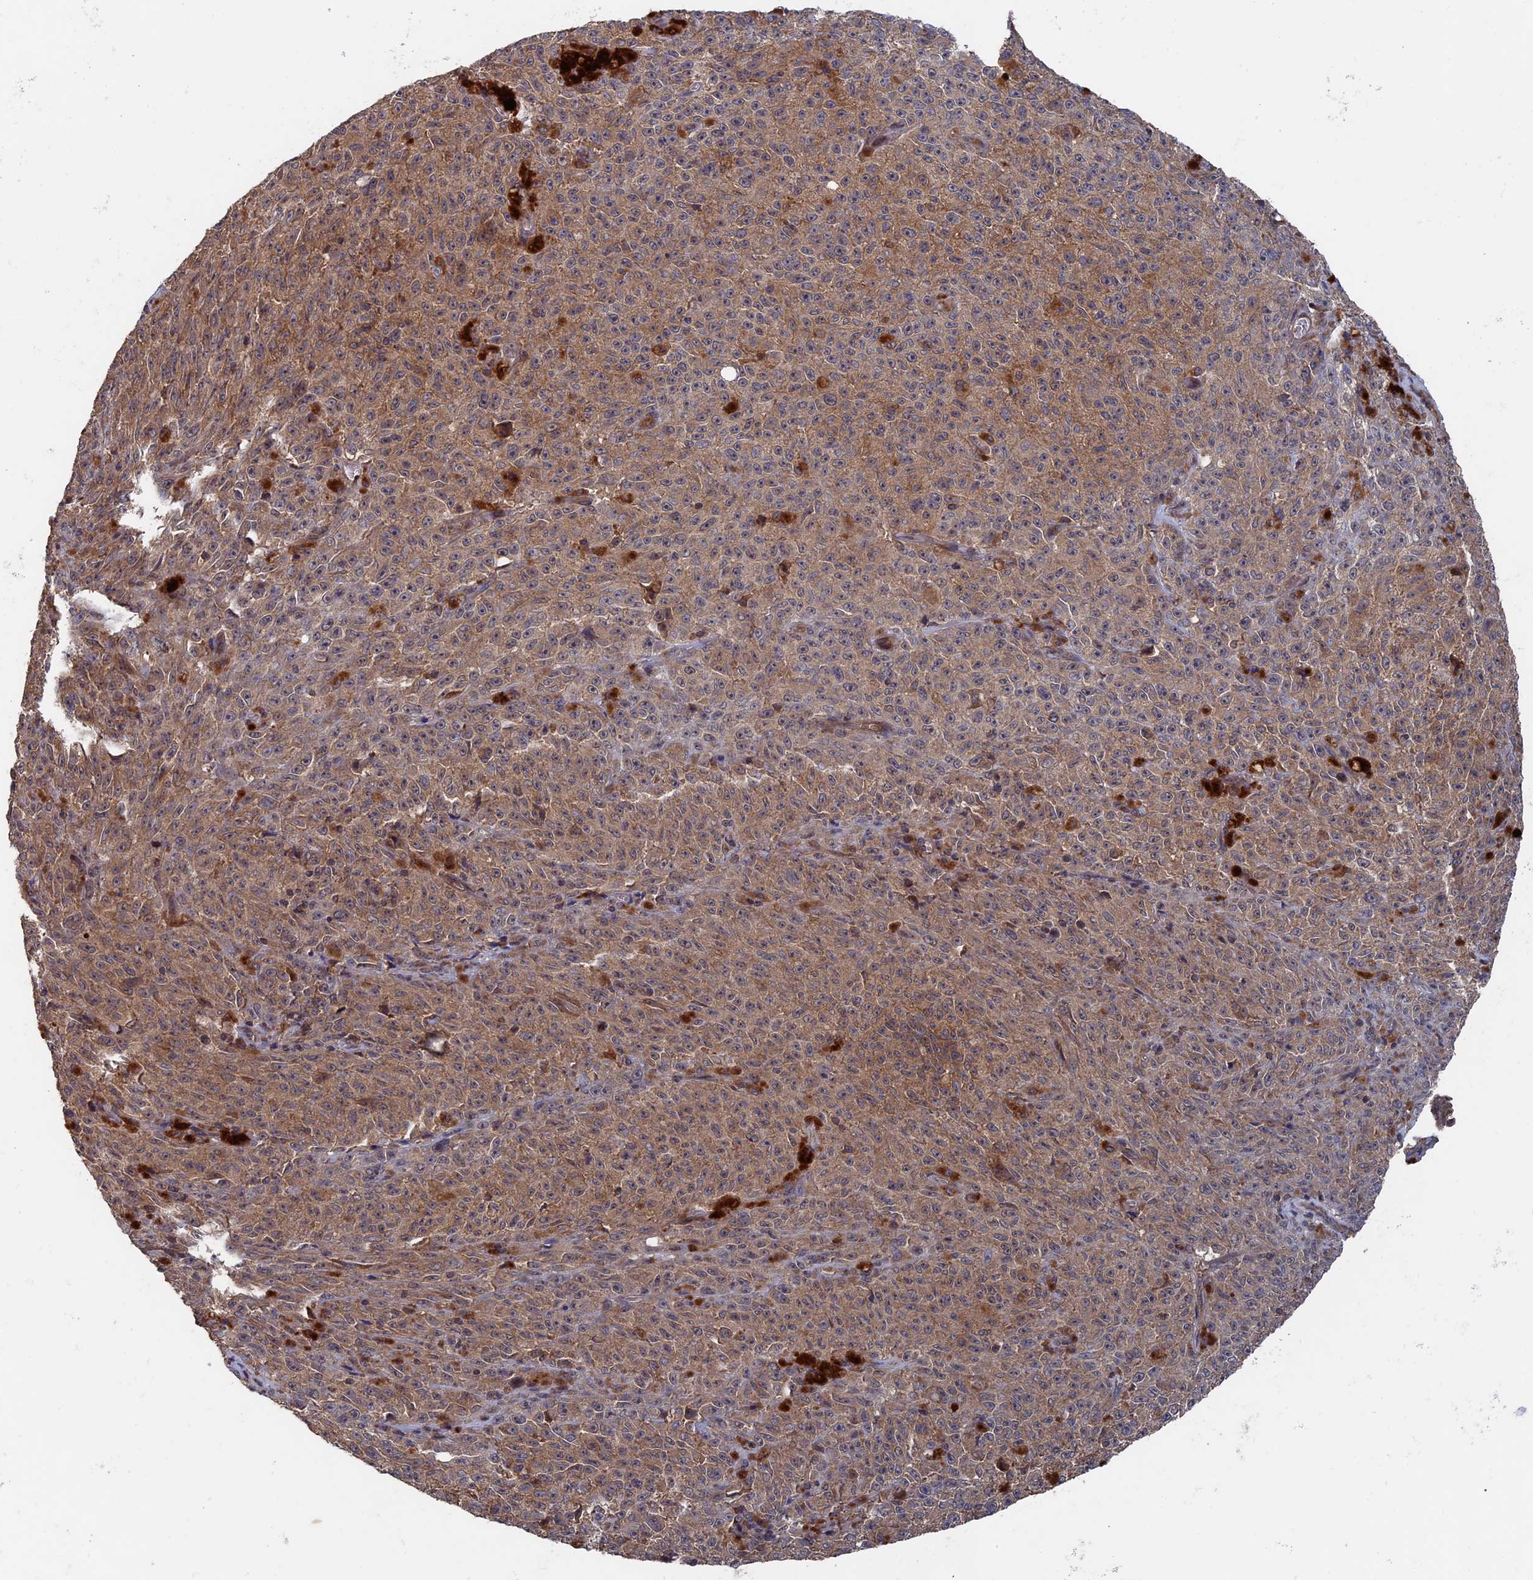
{"staining": {"intensity": "weak", "quantity": ">75%", "location": "cytoplasmic/membranous"}, "tissue": "melanoma", "cell_type": "Tumor cells", "image_type": "cancer", "snomed": [{"axis": "morphology", "description": "Malignant melanoma, NOS"}, {"axis": "topography", "description": "Skin"}], "caption": "IHC histopathology image of neoplastic tissue: human malignant melanoma stained using immunohistochemistry reveals low levels of weak protein expression localized specifically in the cytoplasmic/membranous of tumor cells, appearing as a cytoplasmic/membranous brown color.", "gene": "RAB15", "patient": {"sex": "female", "age": 82}}